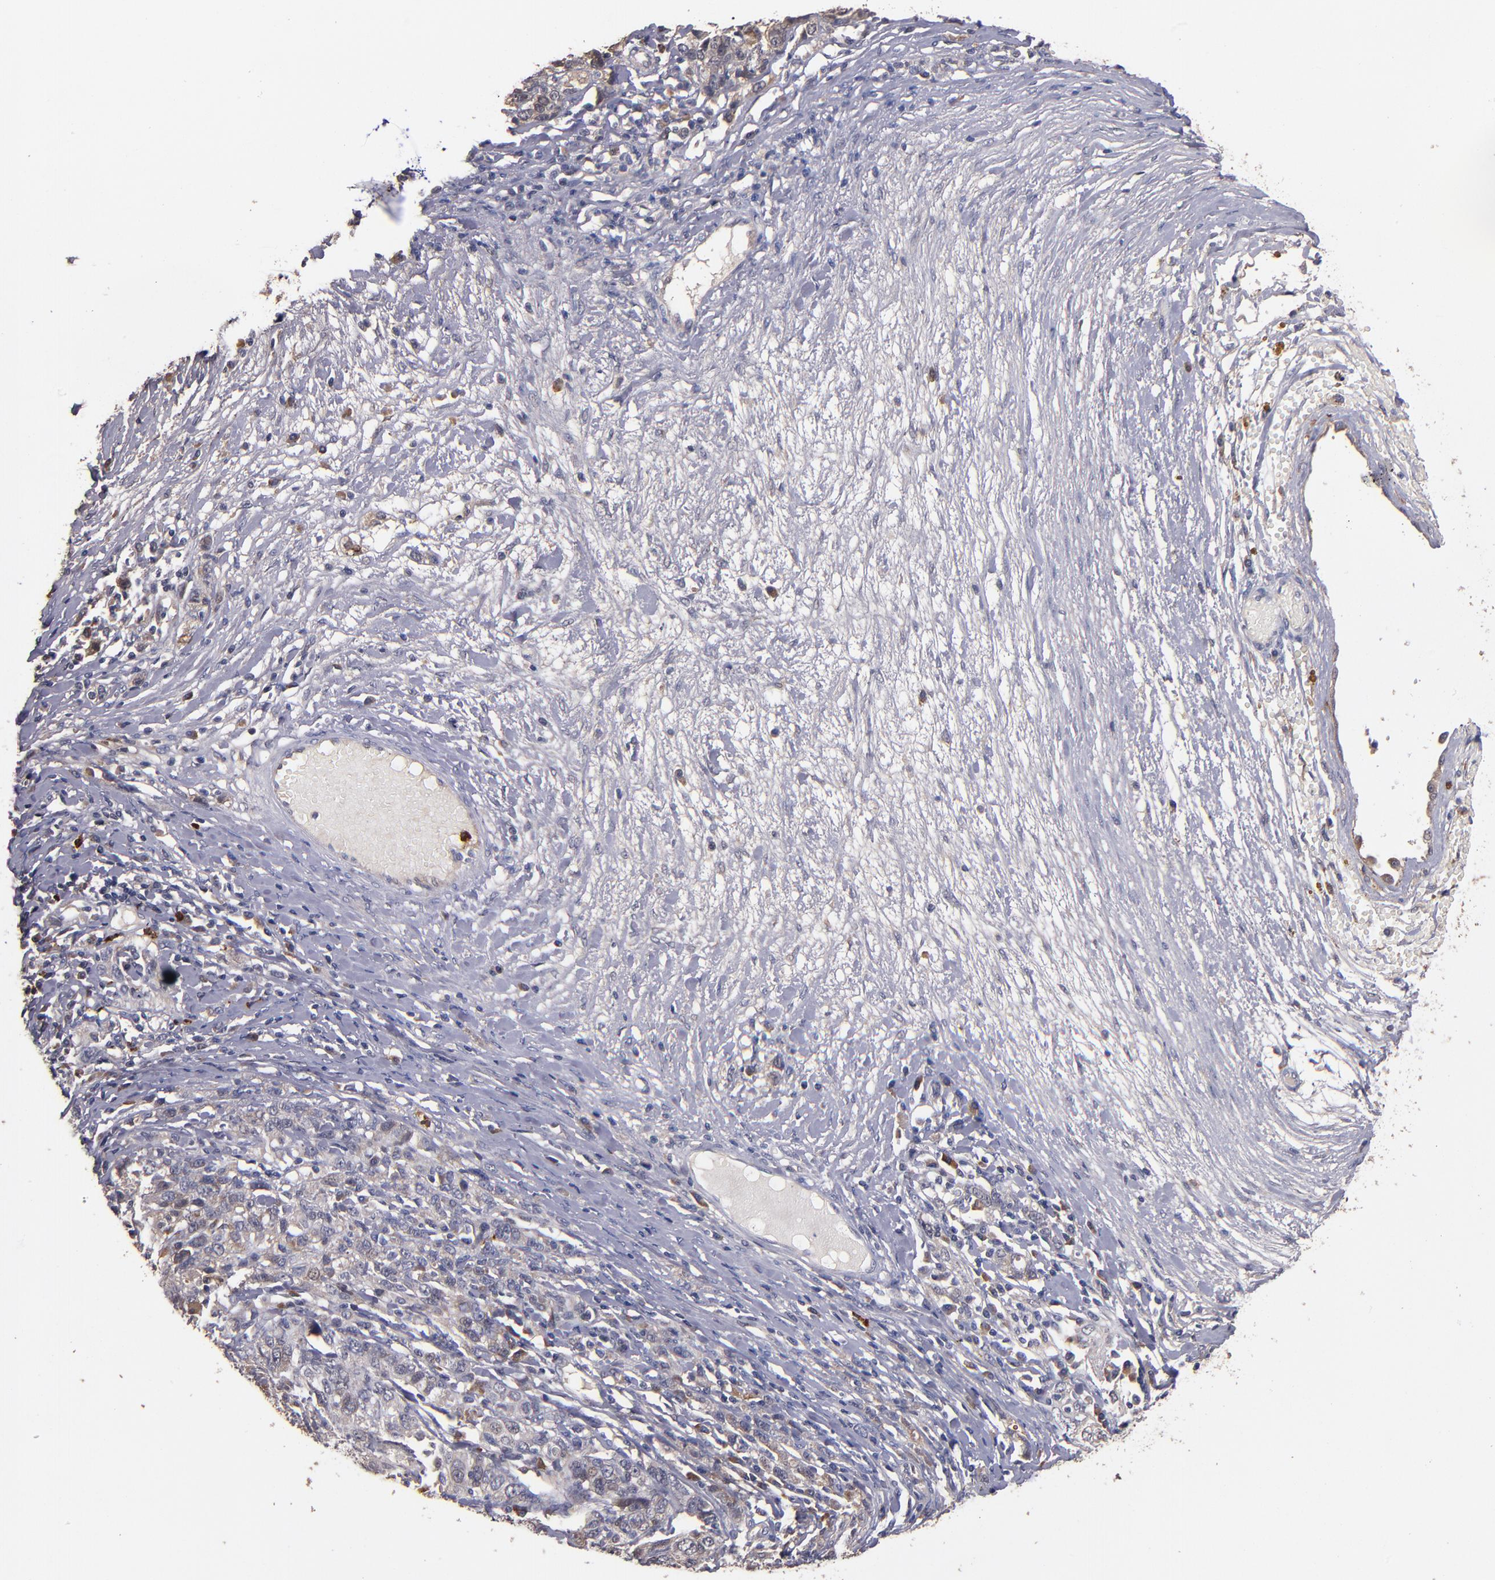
{"staining": {"intensity": "weak", "quantity": "<25%", "location": "cytoplasmic/membranous"}, "tissue": "ovarian cancer", "cell_type": "Tumor cells", "image_type": "cancer", "snomed": [{"axis": "morphology", "description": "Cystadenocarcinoma, serous, NOS"}, {"axis": "topography", "description": "Ovary"}], "caption": "Immunohistochemical staining of human ovarian cancer demonstrates no significant expression in tumor cells.", "gene": "TTLL12", "patient": {"sex": "female", "age": 71}}